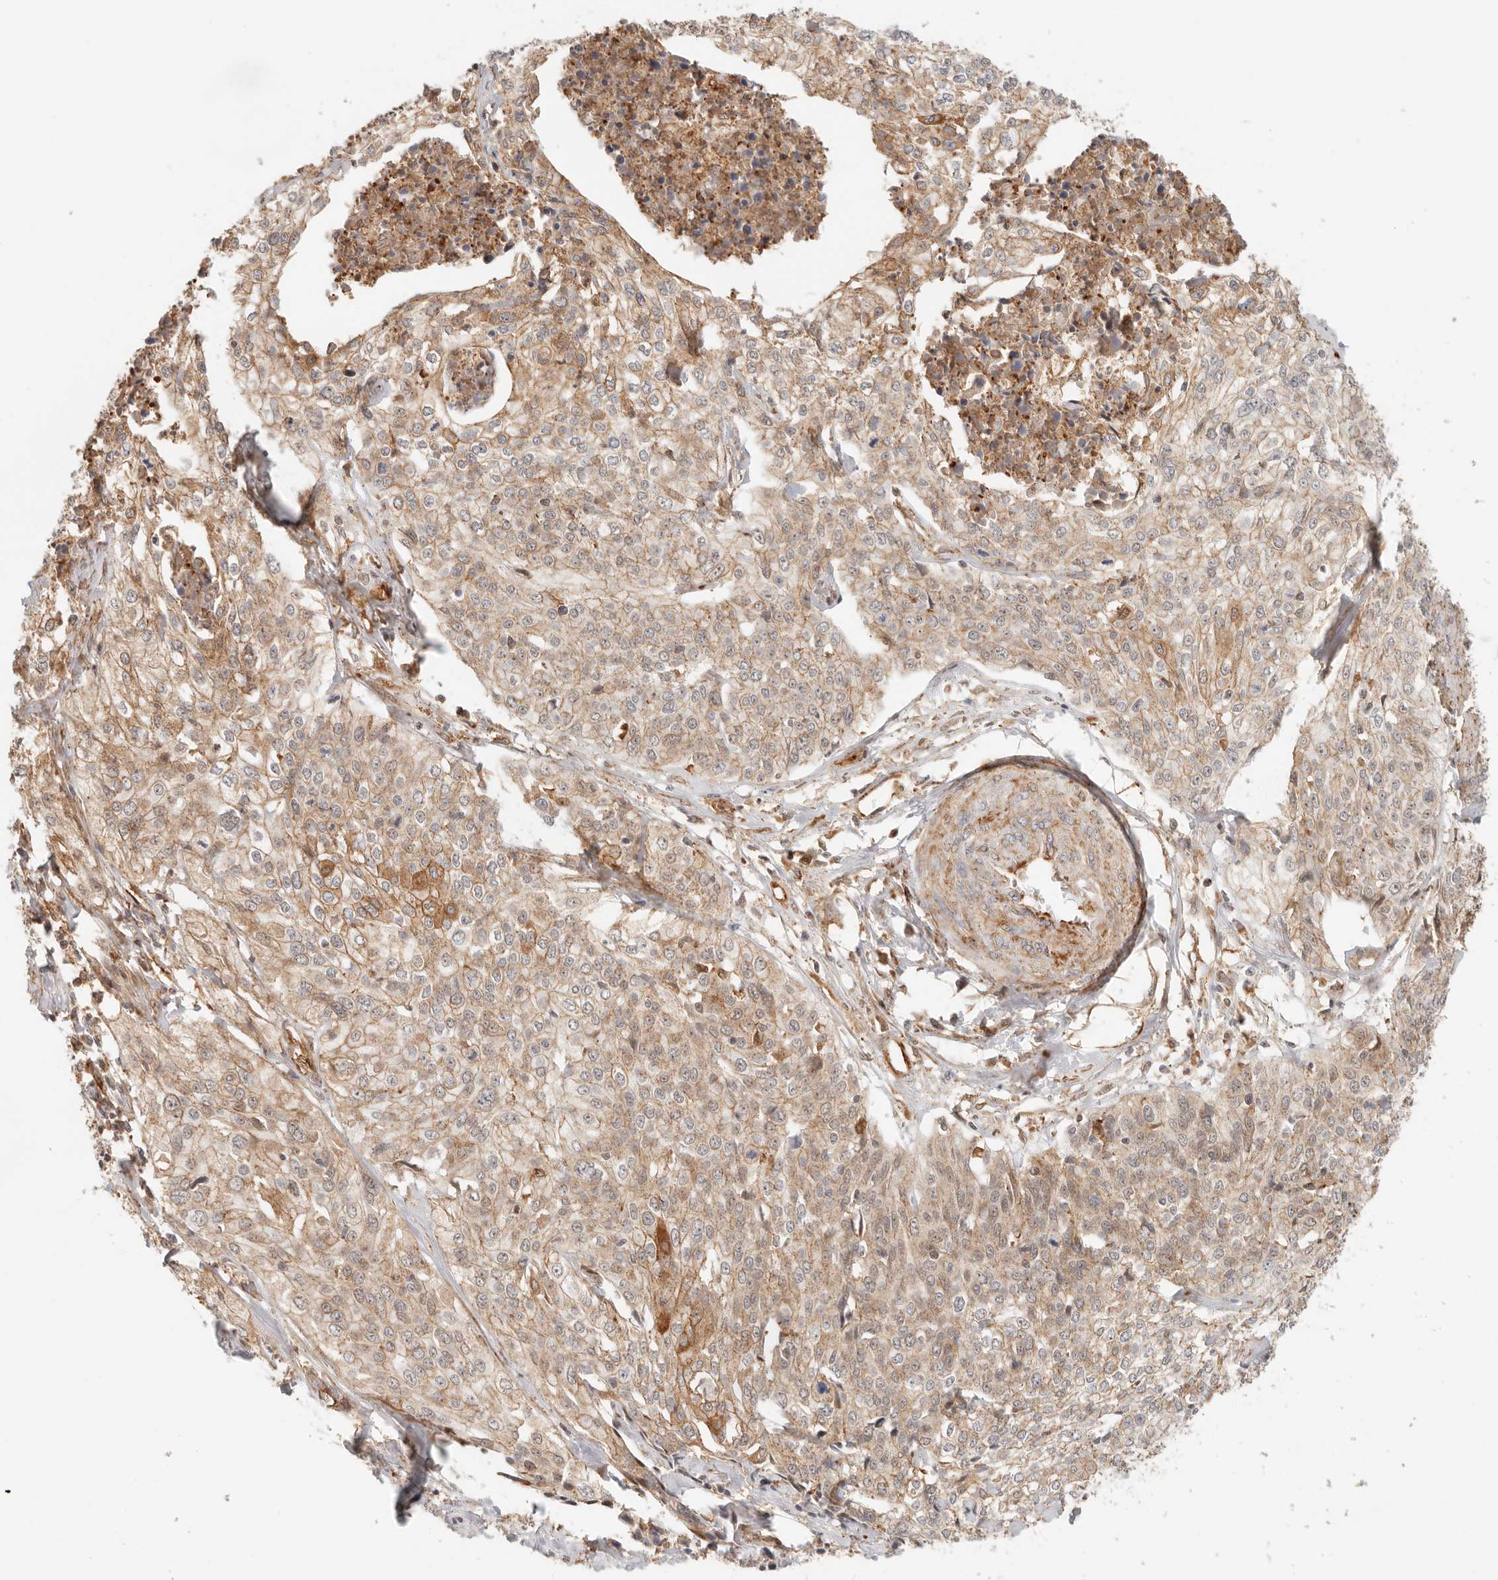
{"staining": {"intensity": "moderate", "quantity": ">75%", "location": "cytoplasmic/membranous"}, "tissue": "cervical cancer", "cell_type": "Tumor cells", "image_type": "cancer", "snomed": [{"axis": "morphology", "description": "Squamous cell carcinoma, NOS"}, {"axis": "topography", "description": "Cervix"}], "caption": "The image exhibits a brown stain indicating the presence of a protein in the cytoplasmic/membranous of tumor cells in squamous cell carcinoma (cervical).", "gene": "HEXD", "patient": {"sex": "female", "age": 31}}